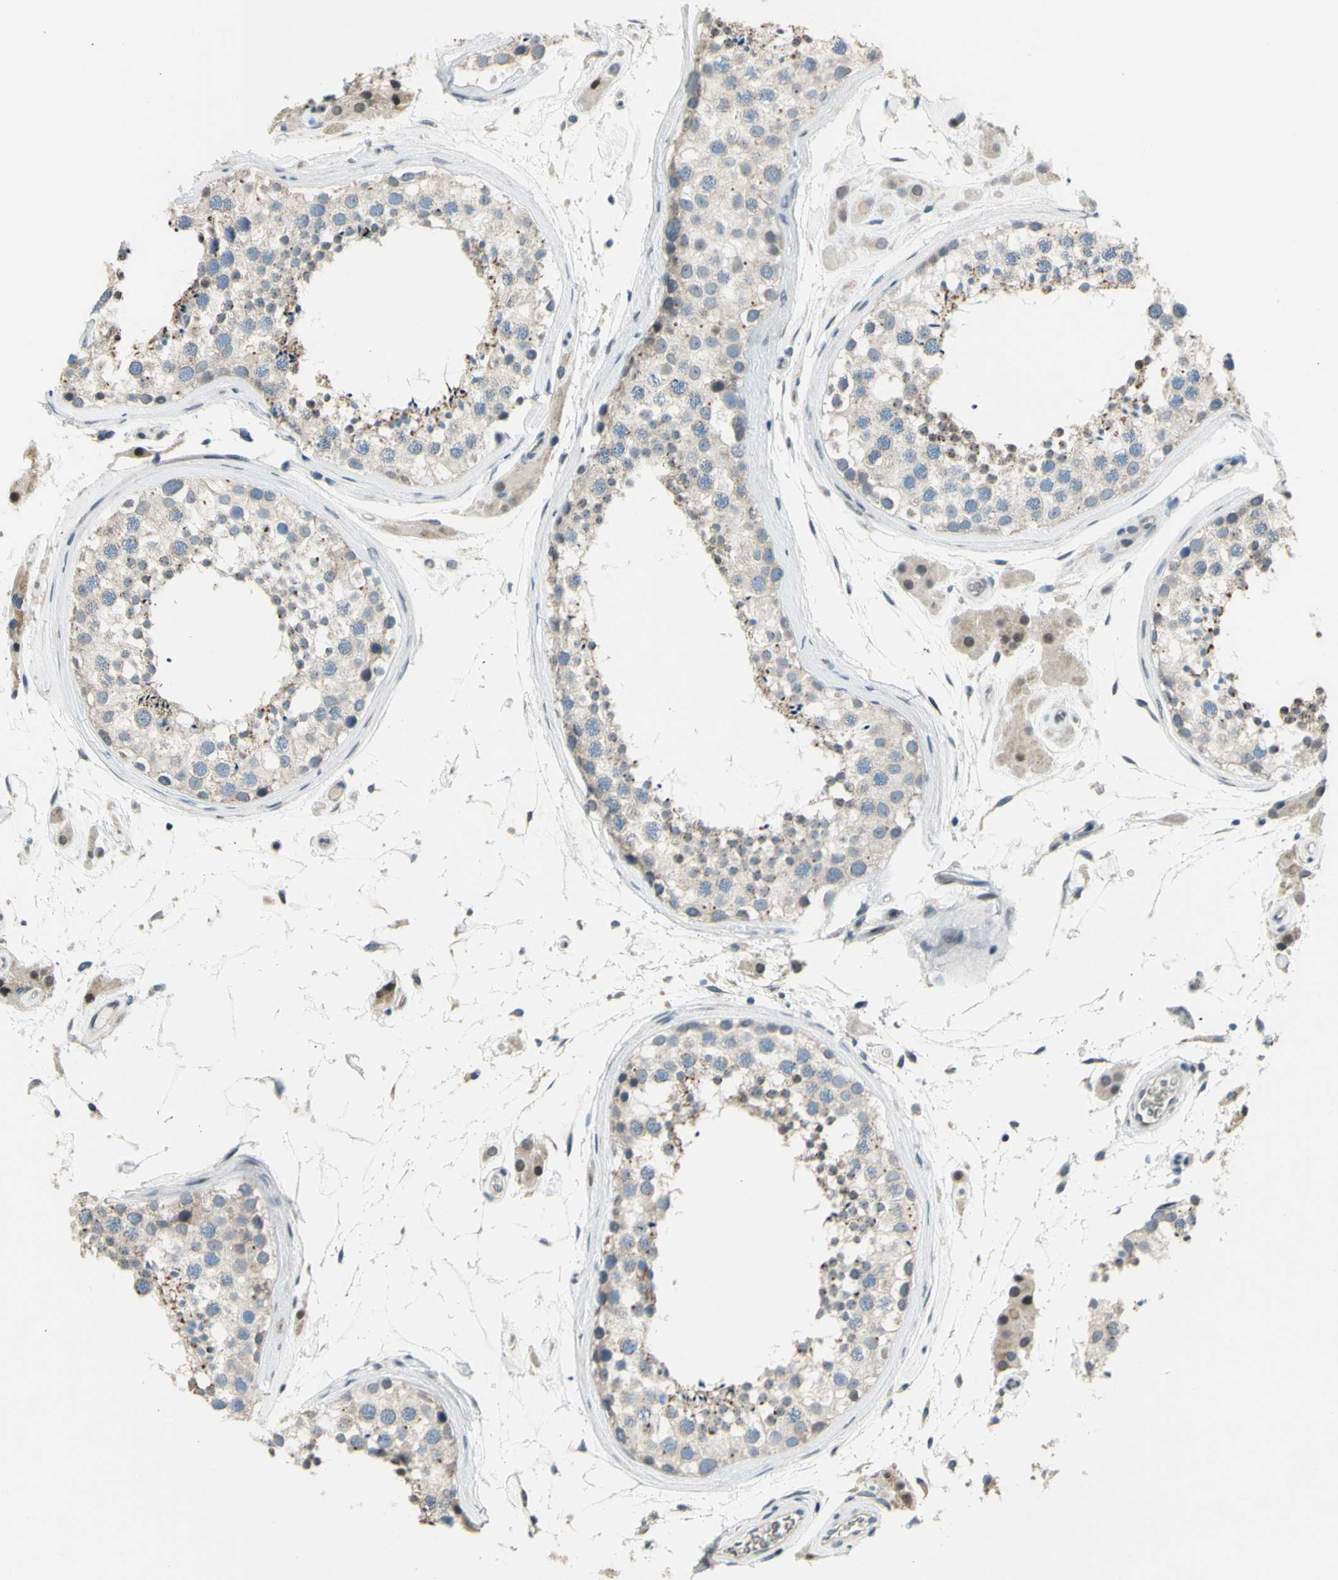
{"staining": {"intensity": "weak", "quantity": "<25%", "location": "cytoplasmic/membranous"}, "tissue": "testis", "cell_type": "Cells in seminiferous ducts", "image_type": "normal", "snomed": [{"axis": "morphology", "description": "Normal tissue, NOS"}, {"axis": "topography", "description": "Testis"}], "caption": "DAB (3,3'-diaminobenzidine) immunohistochemical staining of normal human testis reveals no significant positivity in cells in seminiferous ducts. (Brightfield microscopy of DAB immunohistochemistry at high magnification).", "gene": "ZNF184", "patient": {"sex": "male", "age": 46}}